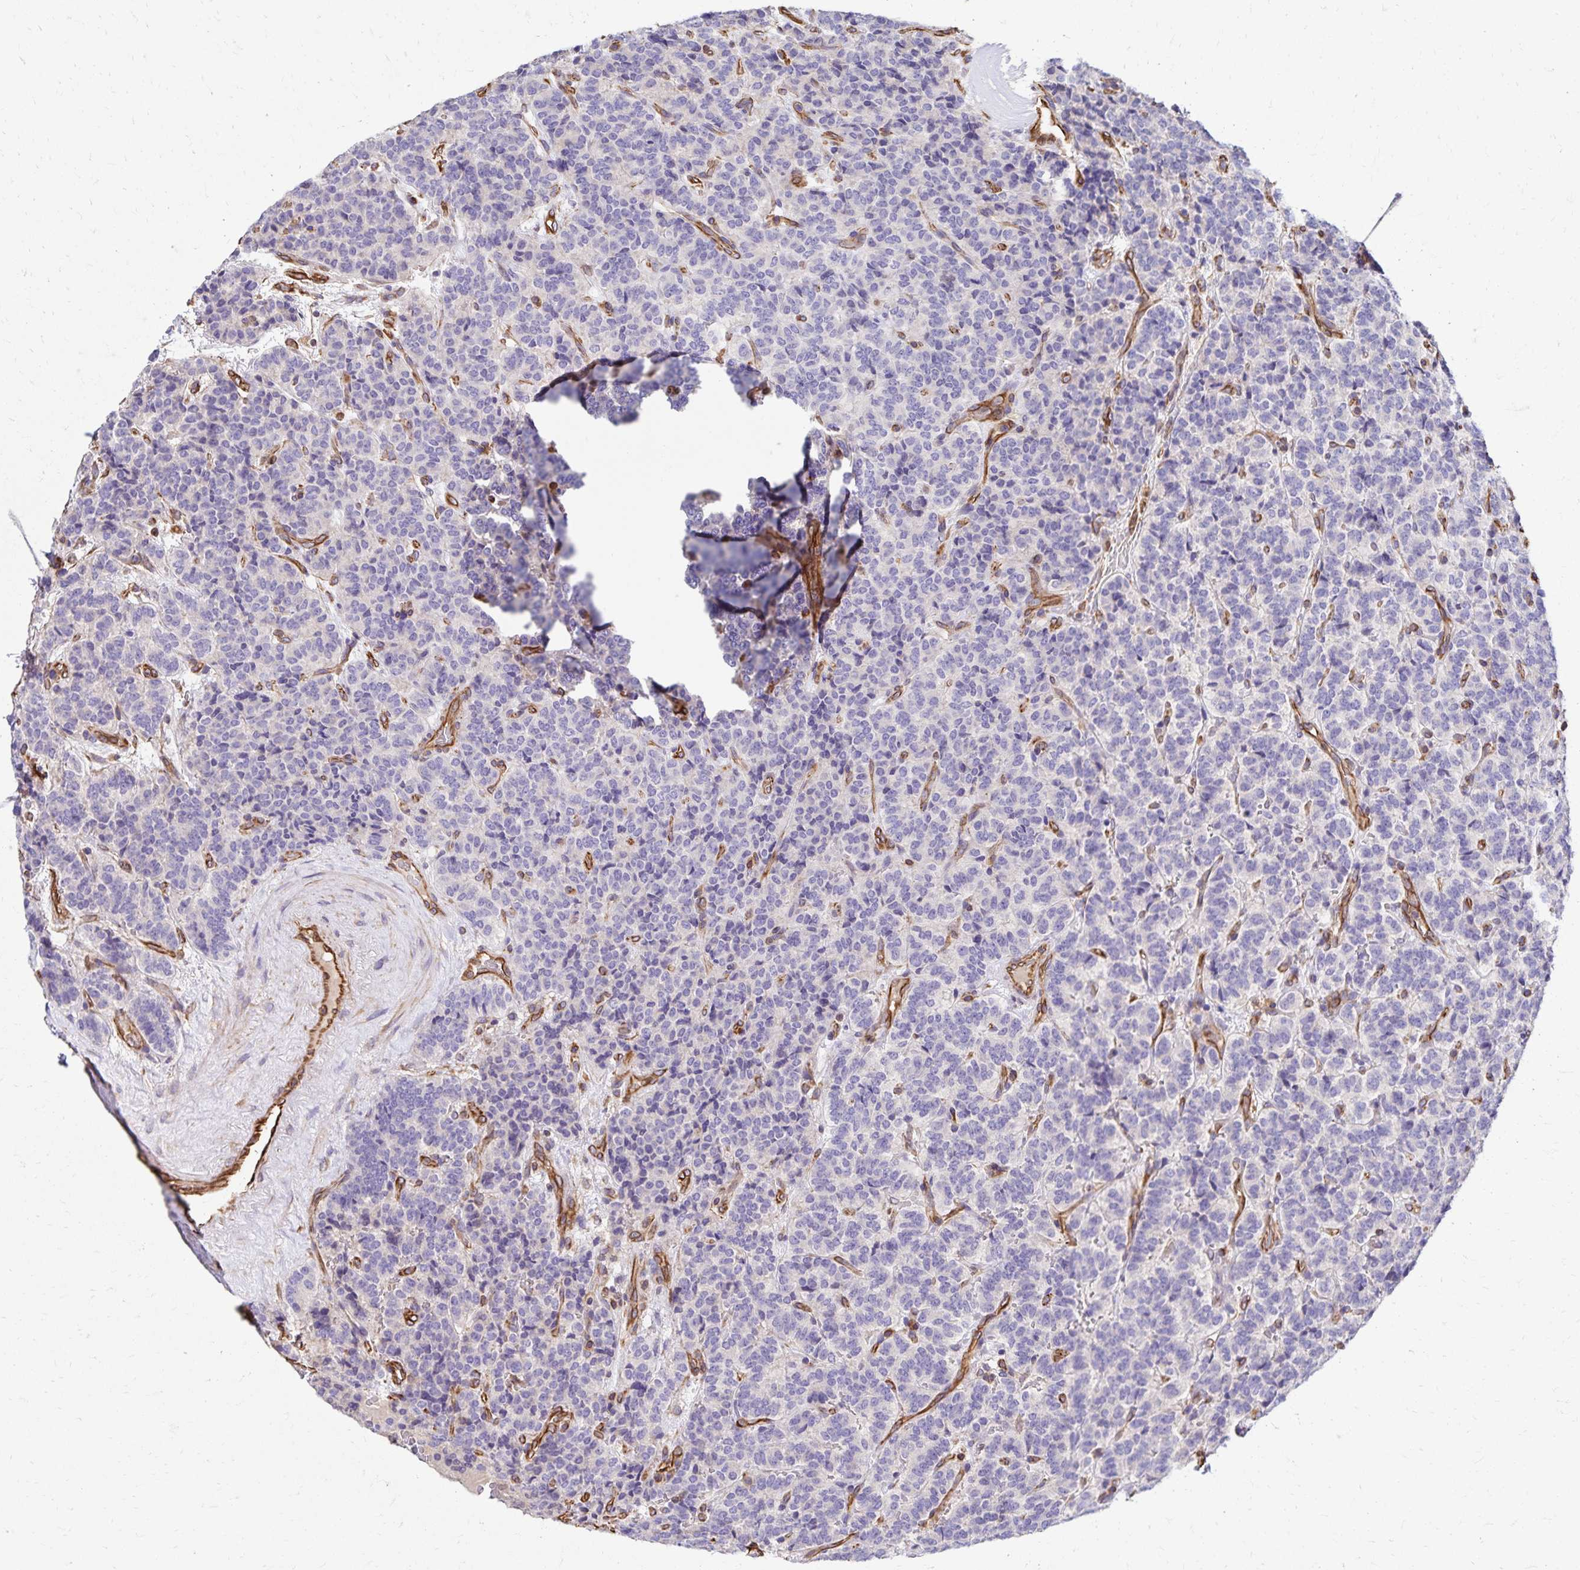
{"staining": {"intensity": "negative", "quantity": "none", "location": "none"}, "tissue": "carcinoid", "cell_type": "Tumor cells", "image_type": "cancer", "snomed": [{"axis": "morphology", "description": "Carcinoid, malignant, NOS"}, {"axis": "topography", "description": "Pancreas"}], "caption": "IHC photomicrograph of neoplastic tissue: human malignant carcinoid stained with DAB (3,3'-diaminobenzidine) displays no significant protein positivity in tumor cells. (Immunohistochemistry, brightfield microscopy, high magnification).", "gene": "TRPV6", "patient": {"sex": "male", "age": 36}}